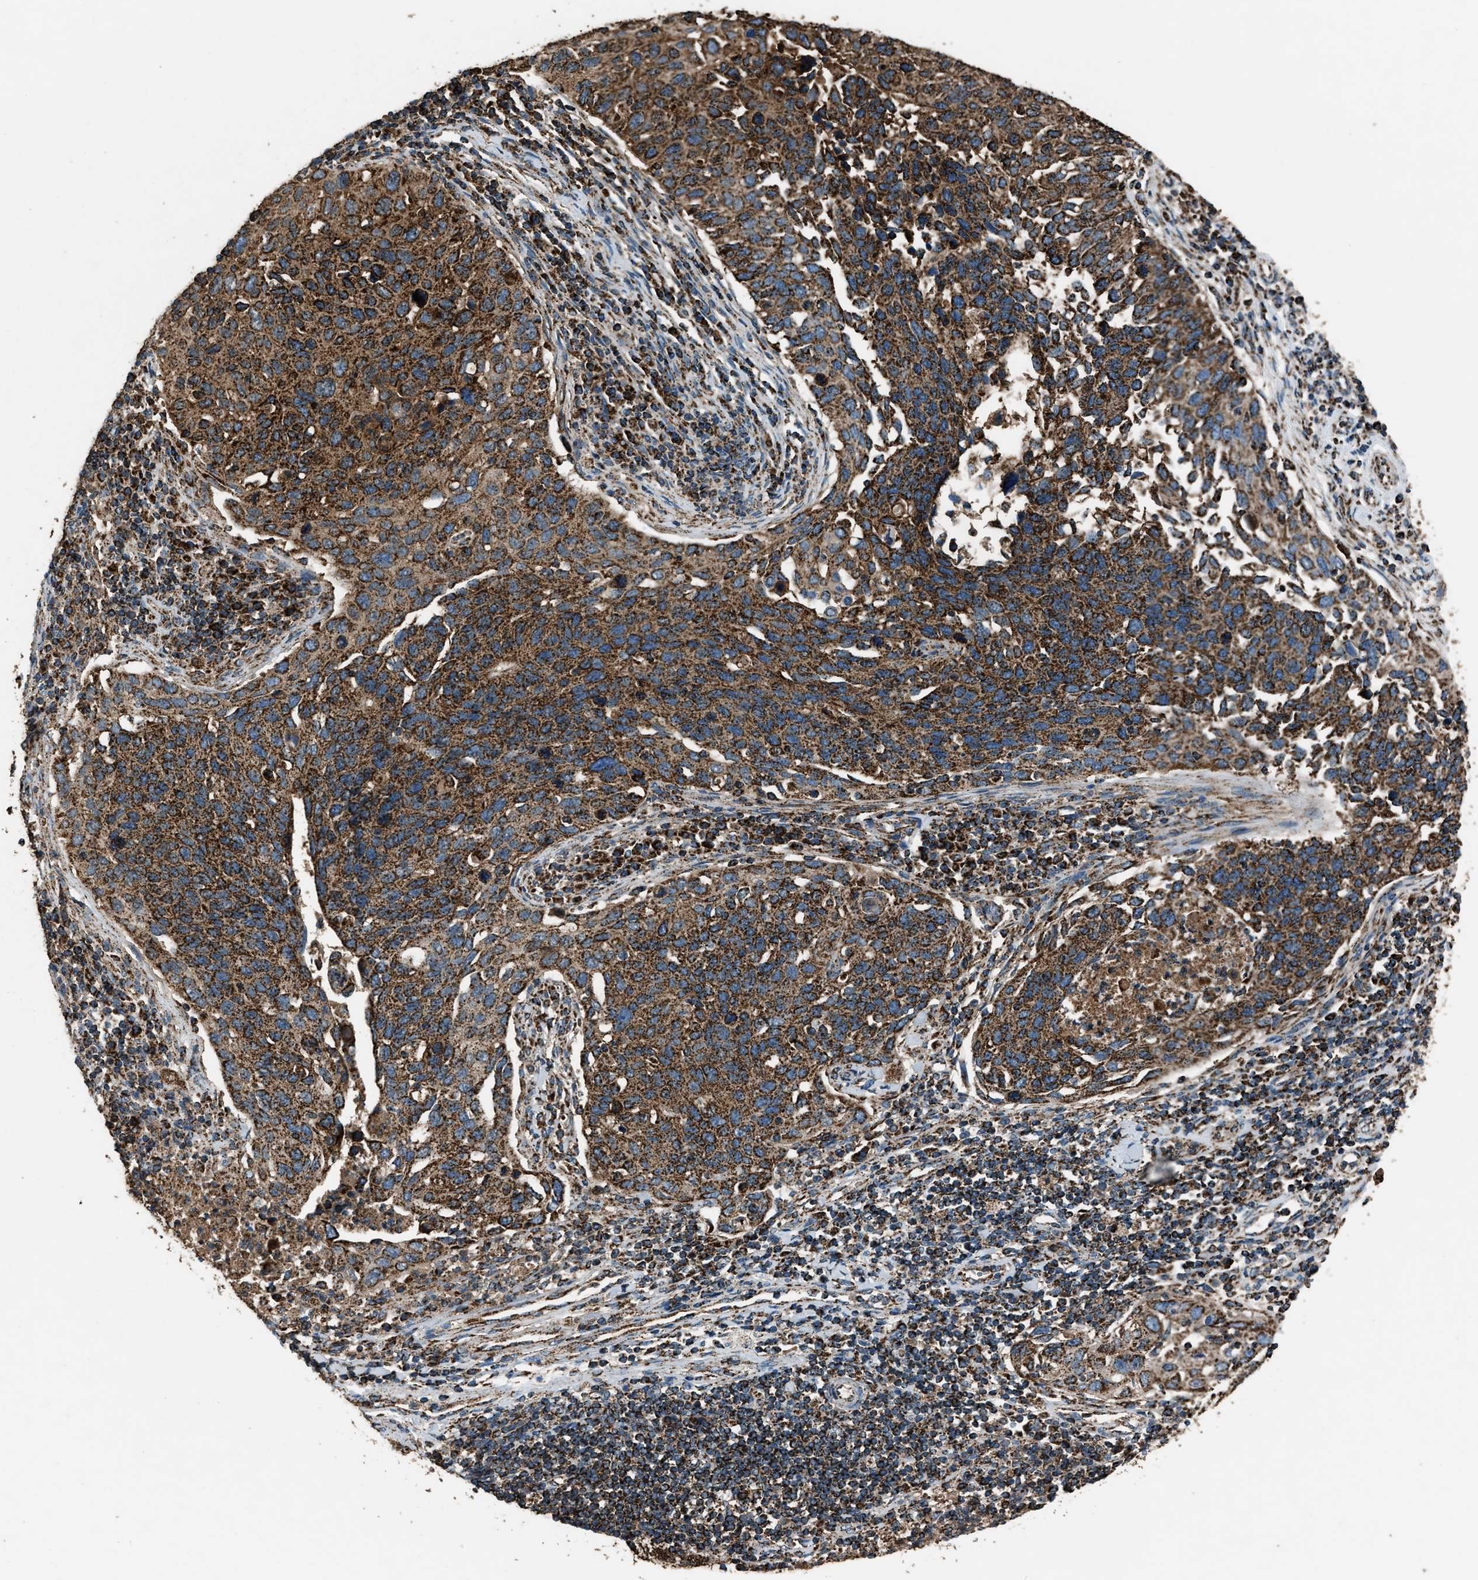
{"staining": {"intensity": "strong", "quantity": ">75%", "location": "cytoplasmic/membranous"}, "tissue": "cervical cancer", "cell_type": "Tumor cells", "image_type": "cancer", "snomed": [{"axis": "morphology", "description": "Squamous cell carcinoma, NOS"}, {"axis": "topography", "description": "Cervix"}], "caption": "The immunohistochemical stain shows strong cytoplasmic/membranous expression in tumor cells of cervical cancer tissue.", "gene": "MDH2", "patient": {"sex": "female", "age": 53}}